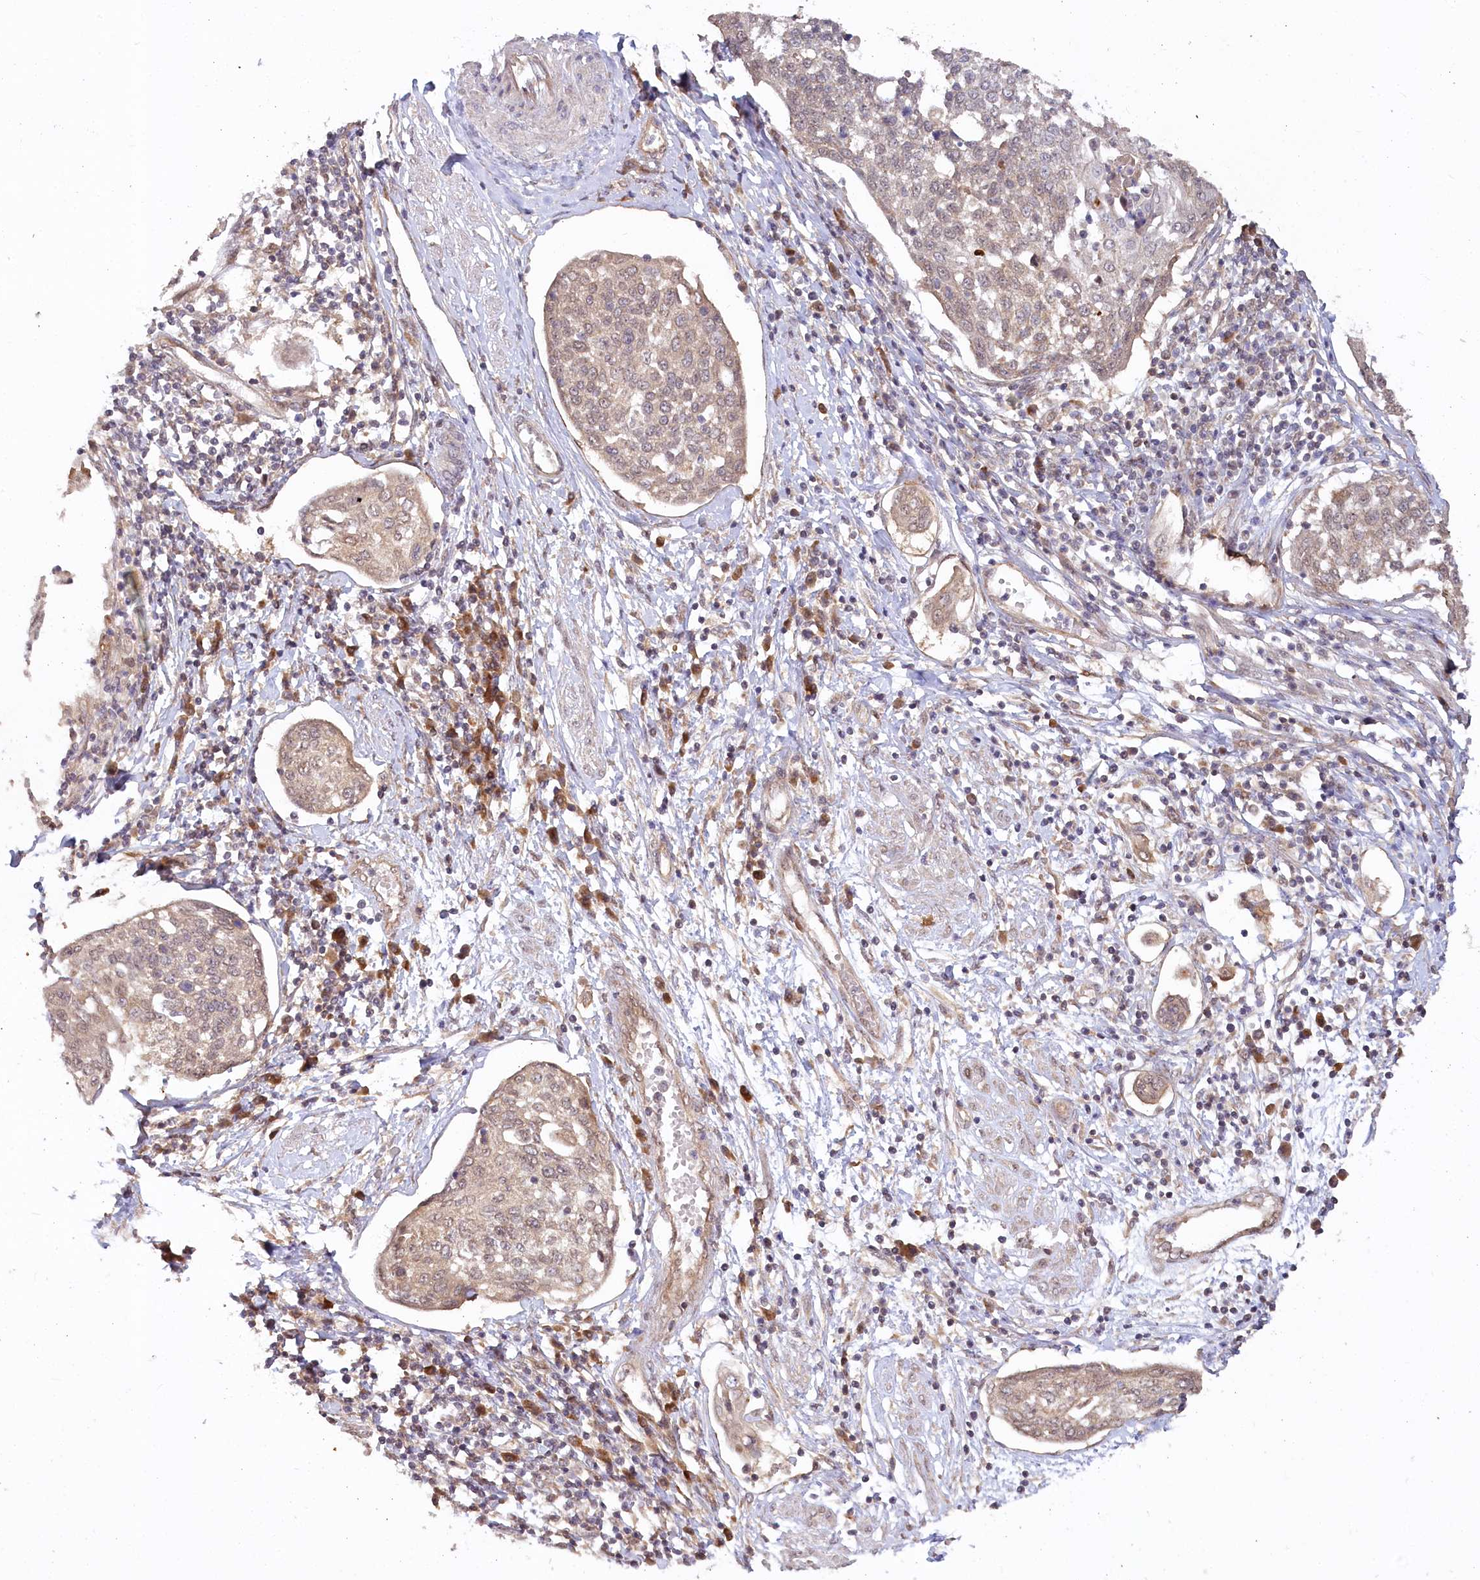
{"staining": {"intensity": "weak", "quantity": ">75%", "location": "cytoplasmic/membranous"}, "tissue": "cervical cancer", "cell_type": "Tumor cells", "image_type": "cancer", "snomed": [{"axis": "morphology", "description": "Squamous cell carcinoma, NOS"}, {"axis": "topography", "description": "Cervix"}], "caption": "Immunohistochemistry (DAB (3,3'-diaminobenzidine)) staining of cervical cancer (squamous cell carcinoma) shows weak cytoplasmic/membranous protein staining in approximately >75% of tumor cells.", "gene": "CEP70", "patient": {"sex": "female", "age": 34}}